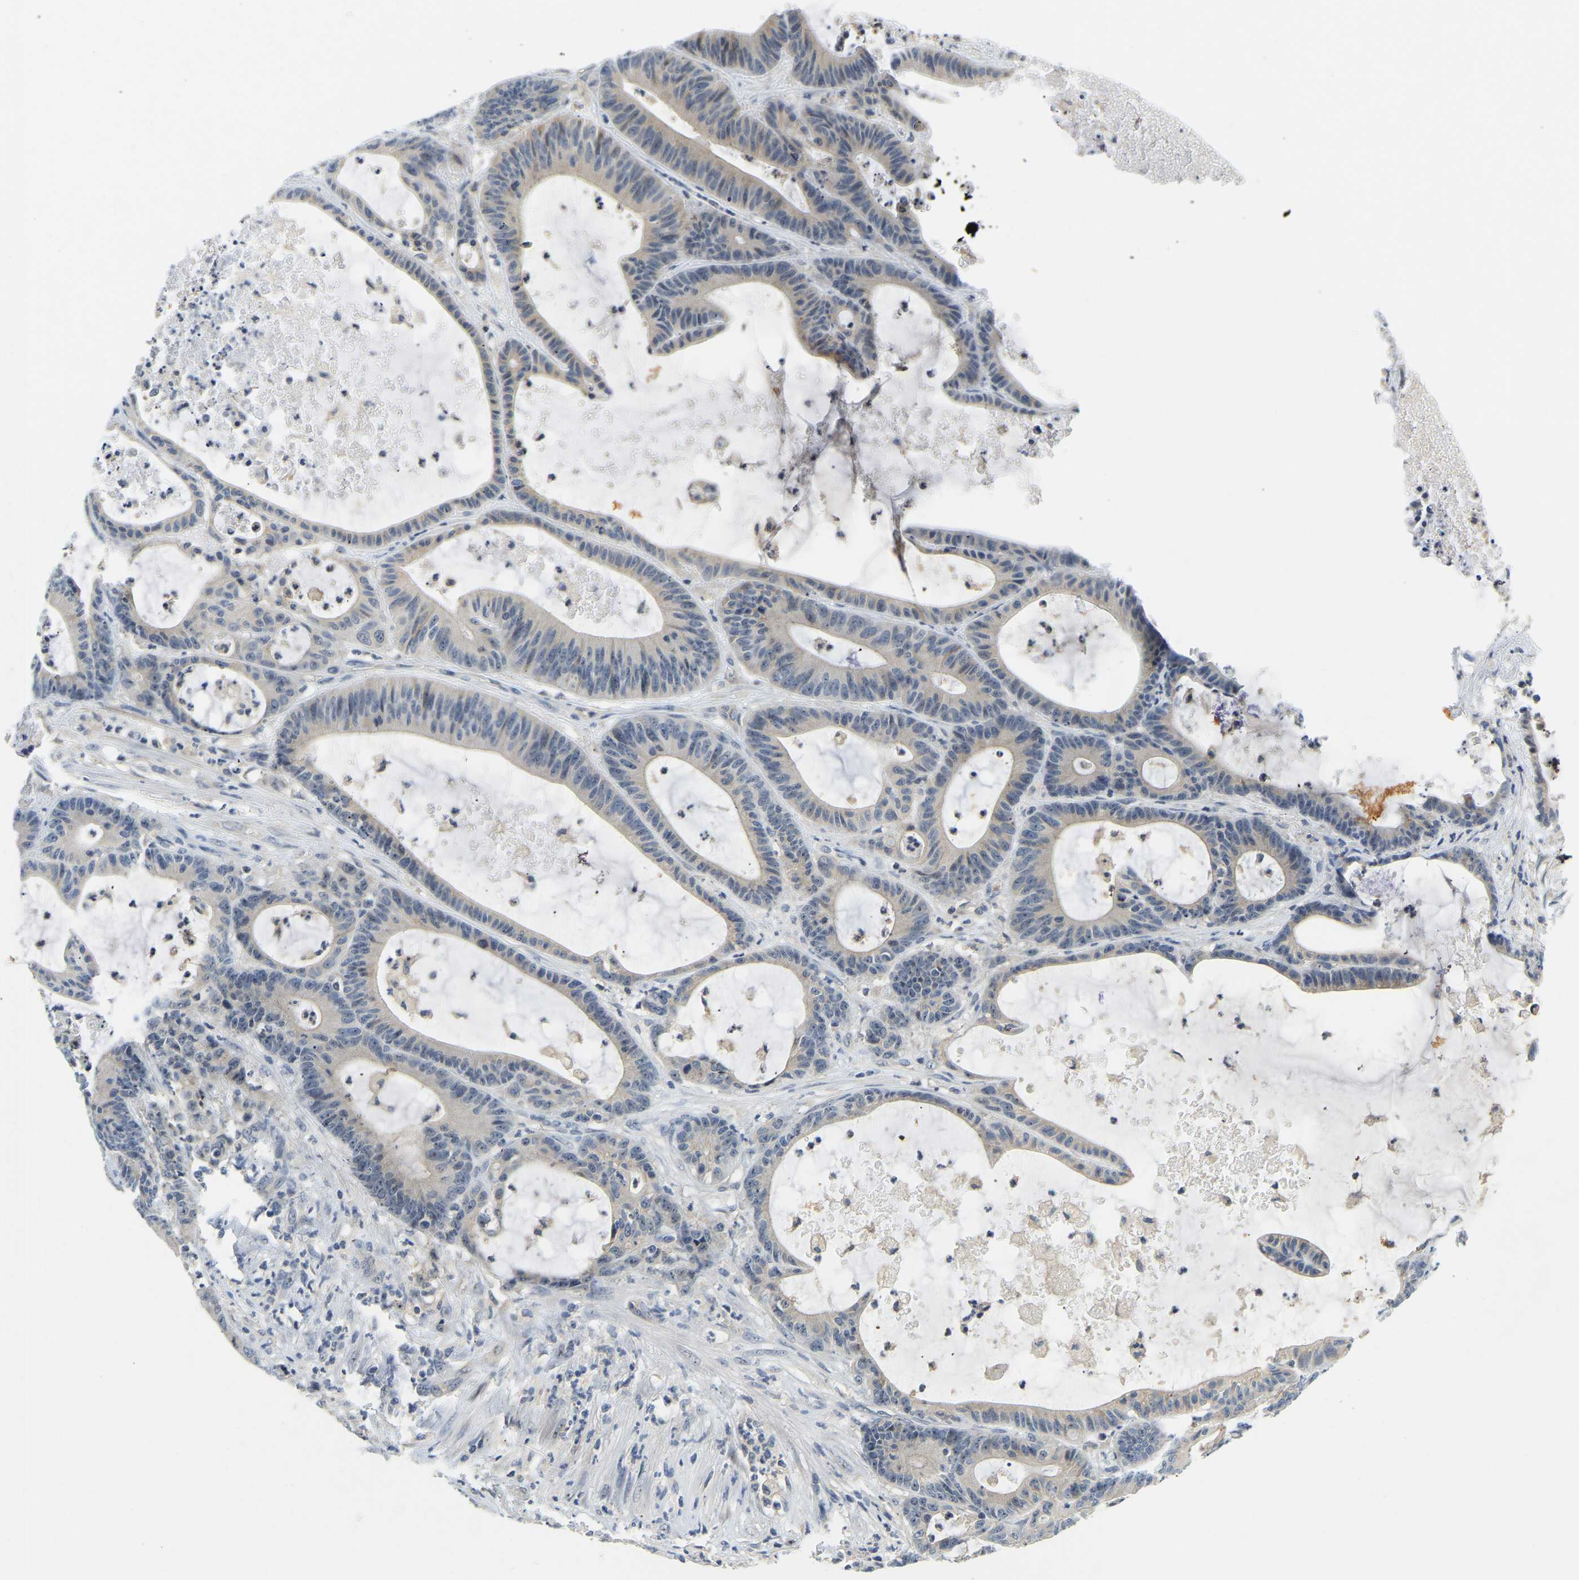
{"staining": {"intensity": "weak", "quantity": "<25%", "location": "cytoplasmic/membranous"}, "tissue": "colorectal cancer", "cell_type": "Tumor cells", "image_type": "cancer", "snomed": [{"axis": "morphology", "description": "Adenocarcinoma, NOS"}, {"axis": "topography", "description": "Colon"}], "caption": "DAB (3,3'-diaminobenzidine) immunohistochemical staining of human colorectal cancer (adenocarcinoma) reveals no significant positivity in tumor cells.", "gene": "RRP1", "patient": {"sex": "female", "age": 84}}